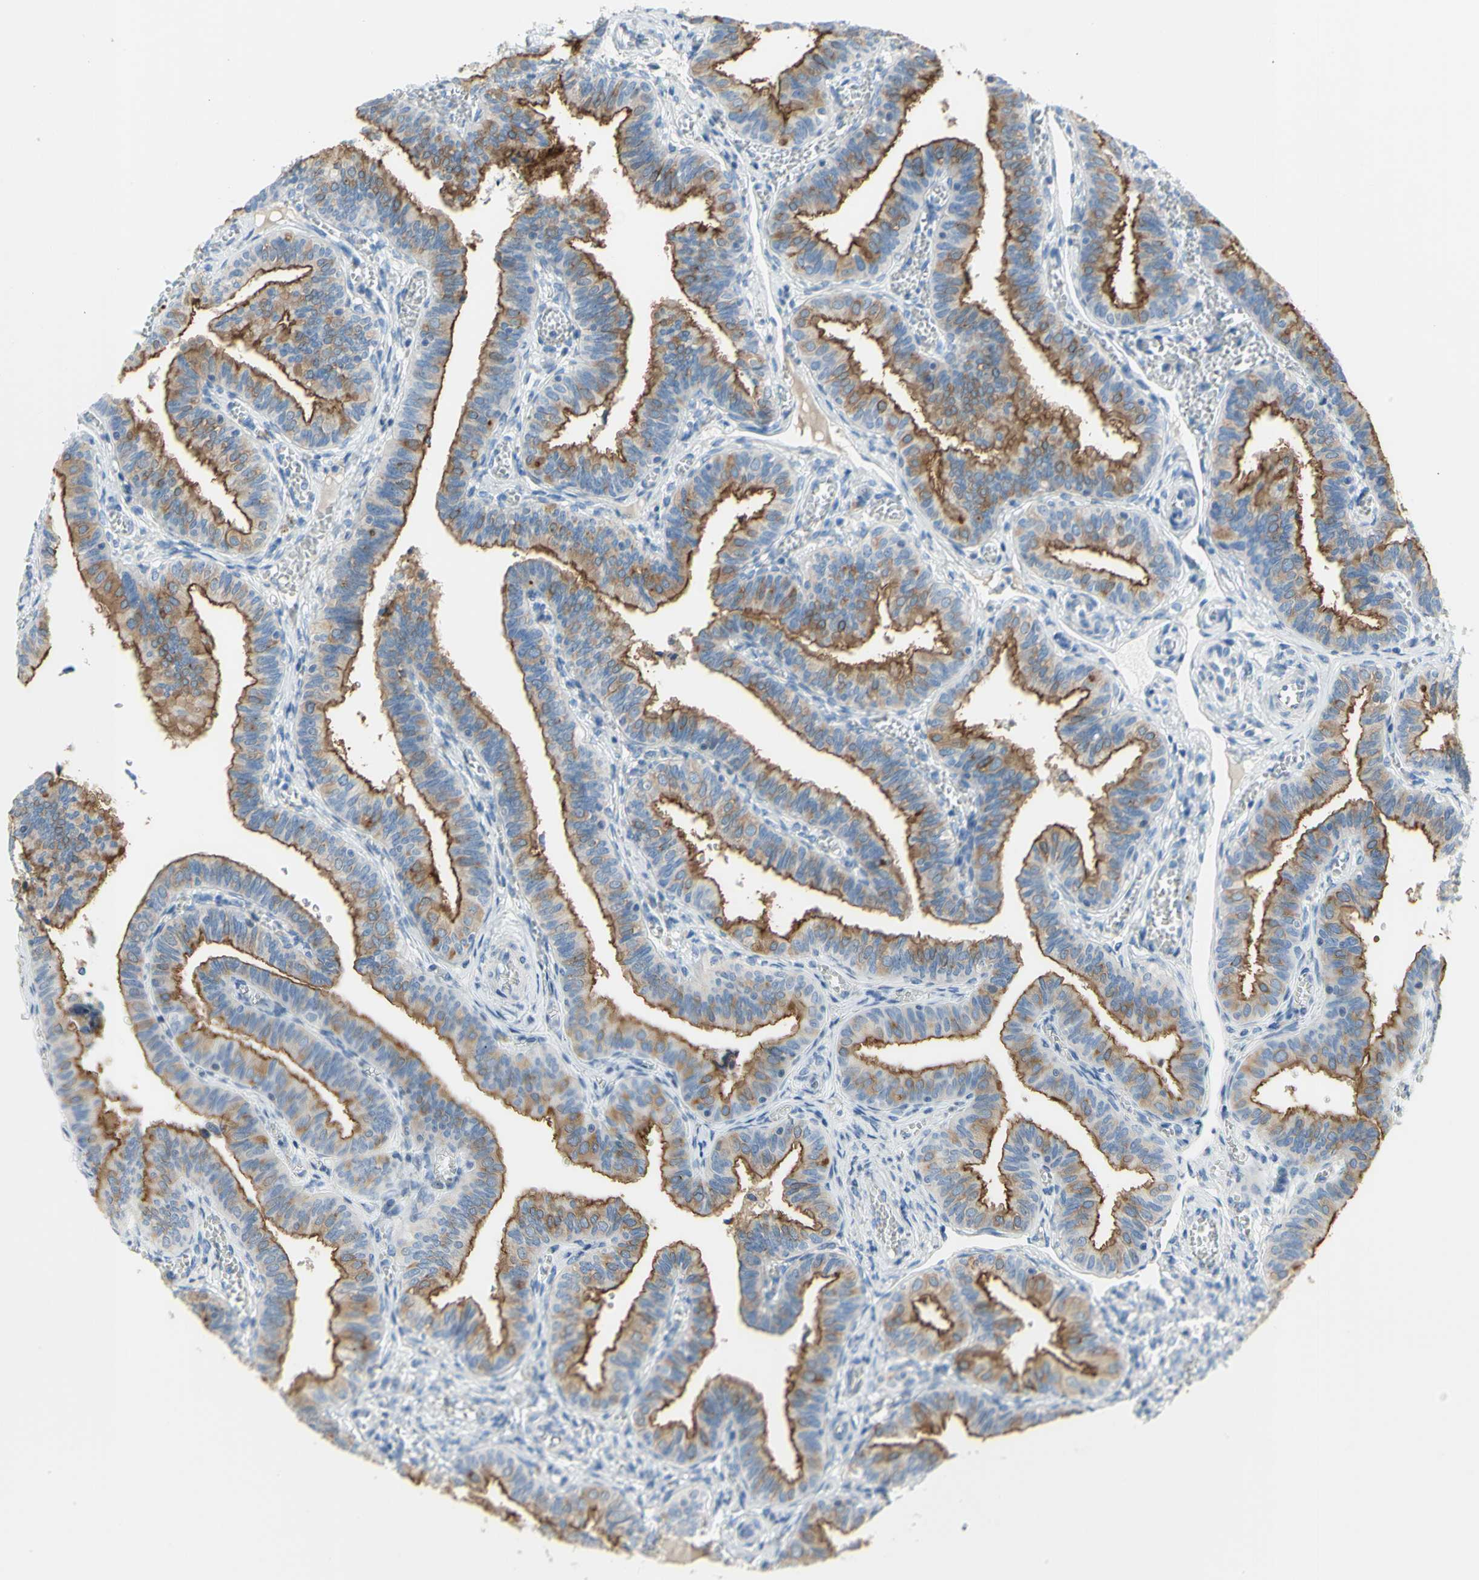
{"staining": {"intensity": "strong", "quantity": ">75%", "location": "cytoplasmic/membranous"}, "tissue": "fallopian tube", "cell_type": "Glandular cells", "image_type": "normal", "snomed": [{"axis": "morphology", "description": "Normal tissue, NOS"}, {"axis": "topography", "description": "Fallopian tube"}], "caption": "The immunohistochemical stain labels strong cytoplasmic/membranous expression in glandular cells of normal fallopian tube.", "gene": "MUC1", "patient": {"sex": "female", "age": 46}}